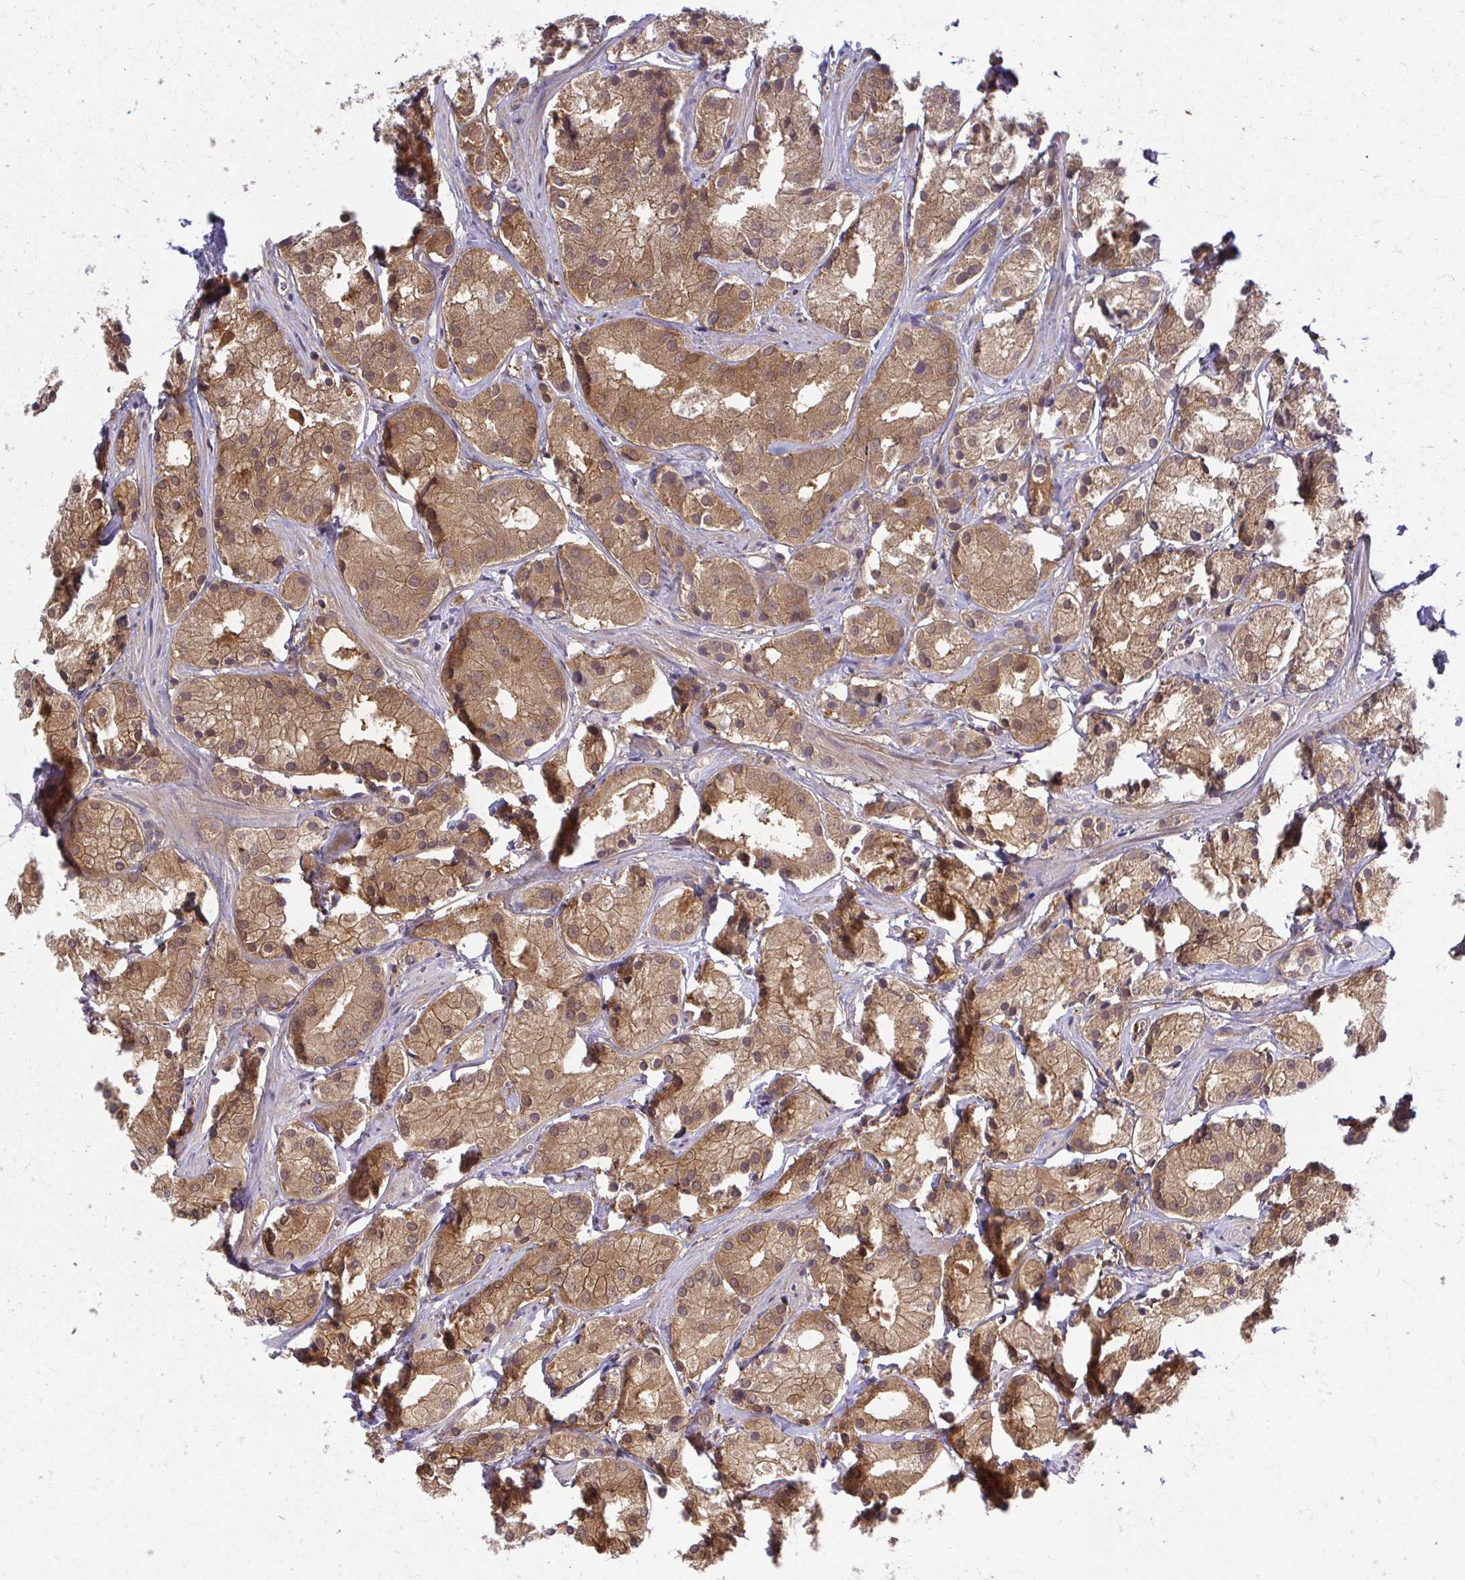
{"staining": {"intensity": "moderate", "quantity": ">75%", "location": "cytoplasmic/membranous"}, "tissue": "prostate cancer", "cell_type": "Tumor cells", "image_type": "cancer", "snomed": [{"axis": "morphology", "description": "Adenocarcinoma, Low grade"}, {"axis": "topography", "description": "Prostate"}], "caption": "There is medium levels of moderate cytoplasmic/membranous staining in tumor cells of prostate cancer (adenocarcinoma (low-grade)), as demonstrated by immunohistochemical staining (brown color).", "gene": "HDHD2", "patient": {"sex": "male", "age": 69}}